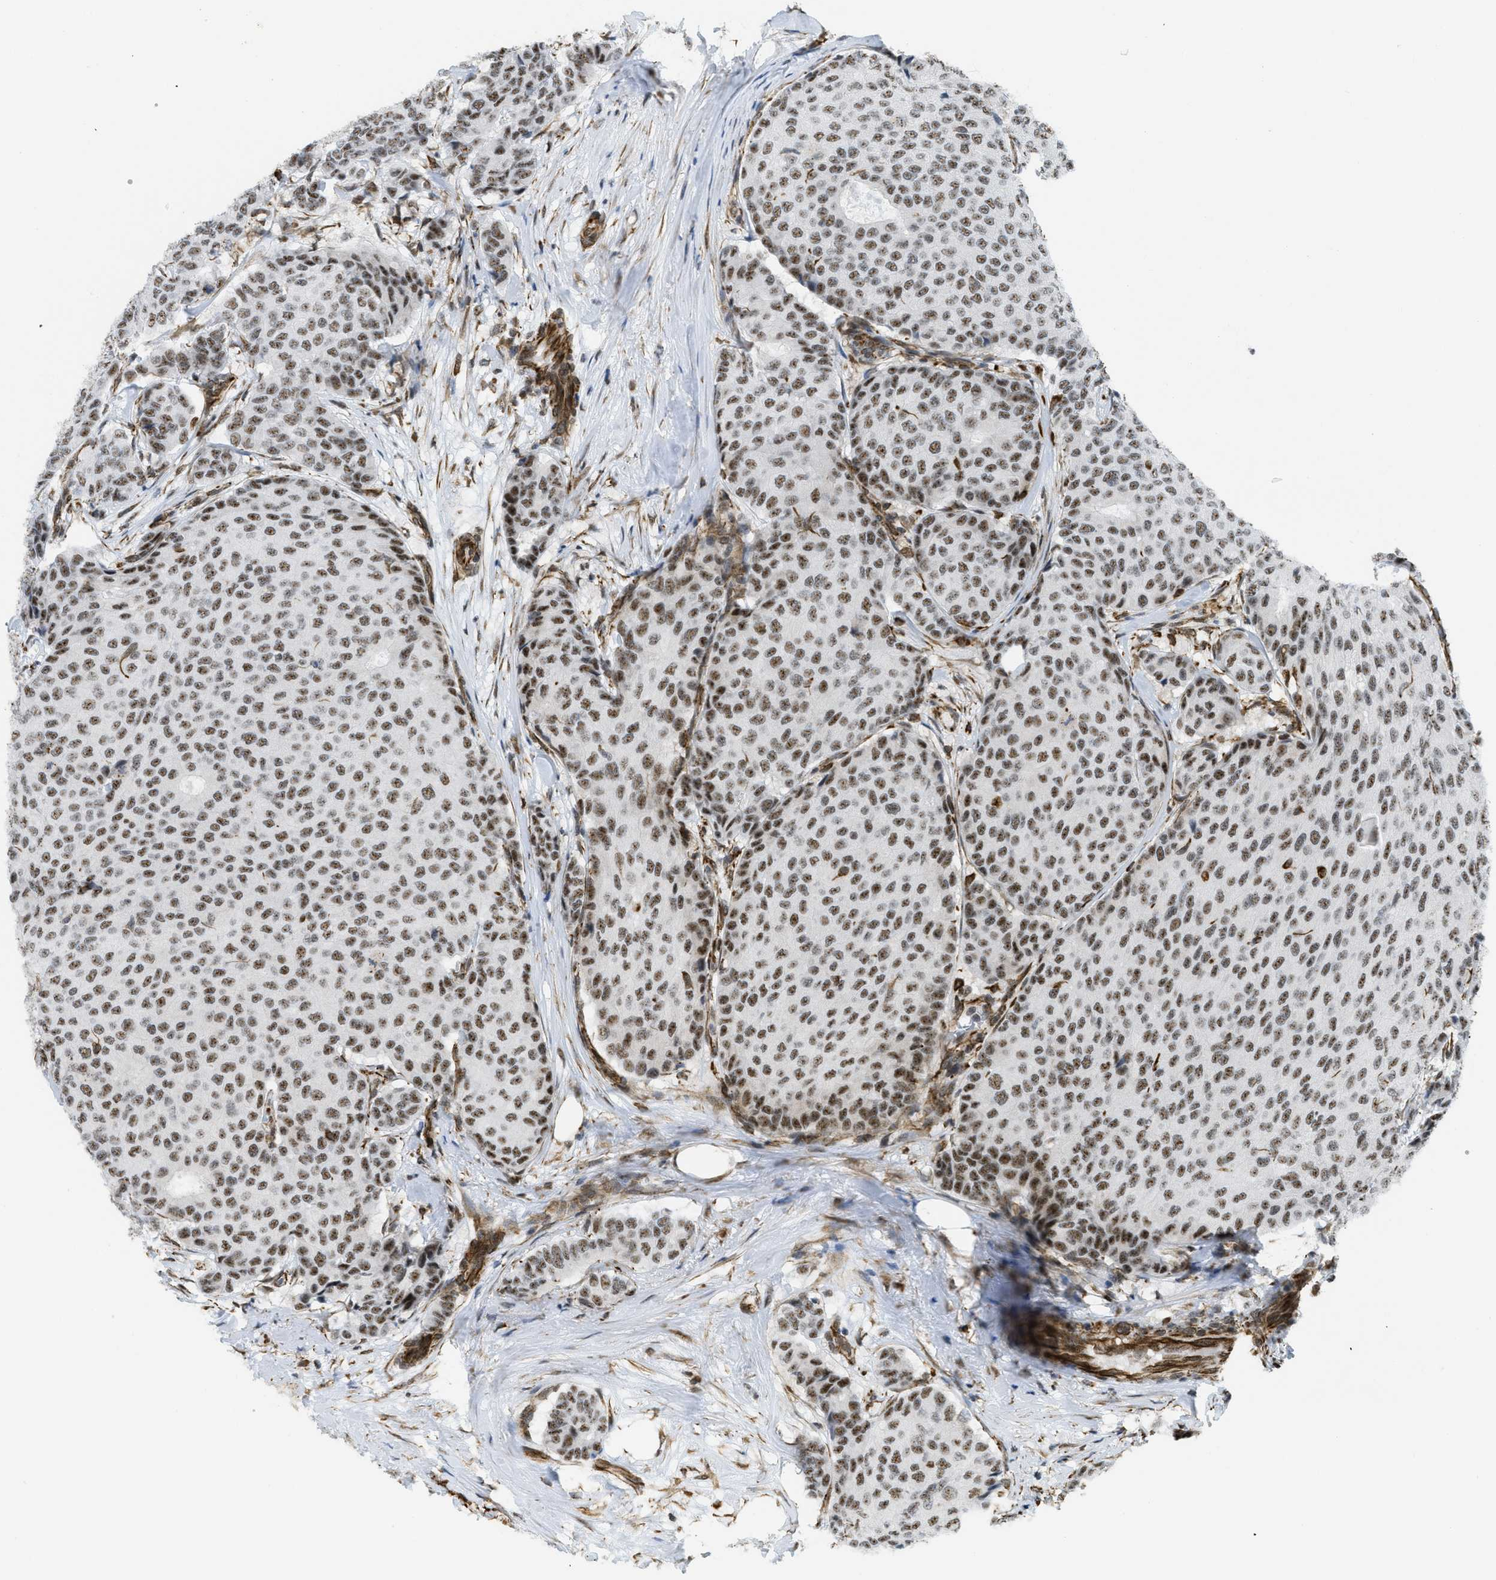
{"staining": {"intensity": "moderate", "quantity": ">75%", "location": "nuclear"}, "tissue": "breast cancer", "cell_type": "Tumor cells", "image_type": "cancer", "snomed": [{"axis": "morphology", "description": "Duct carcinoma"}, {"axis": "topography", "description": "Breast"}], "caption": "A histopathology image showing moderate nuclear positivity in about >75% of tumor cells in breast invasive ductal carcinoma, as visualized by brown immunohistochemical staining.", "gene": "LRRC8B", "patient": {"sex": "female", "age": 75}}